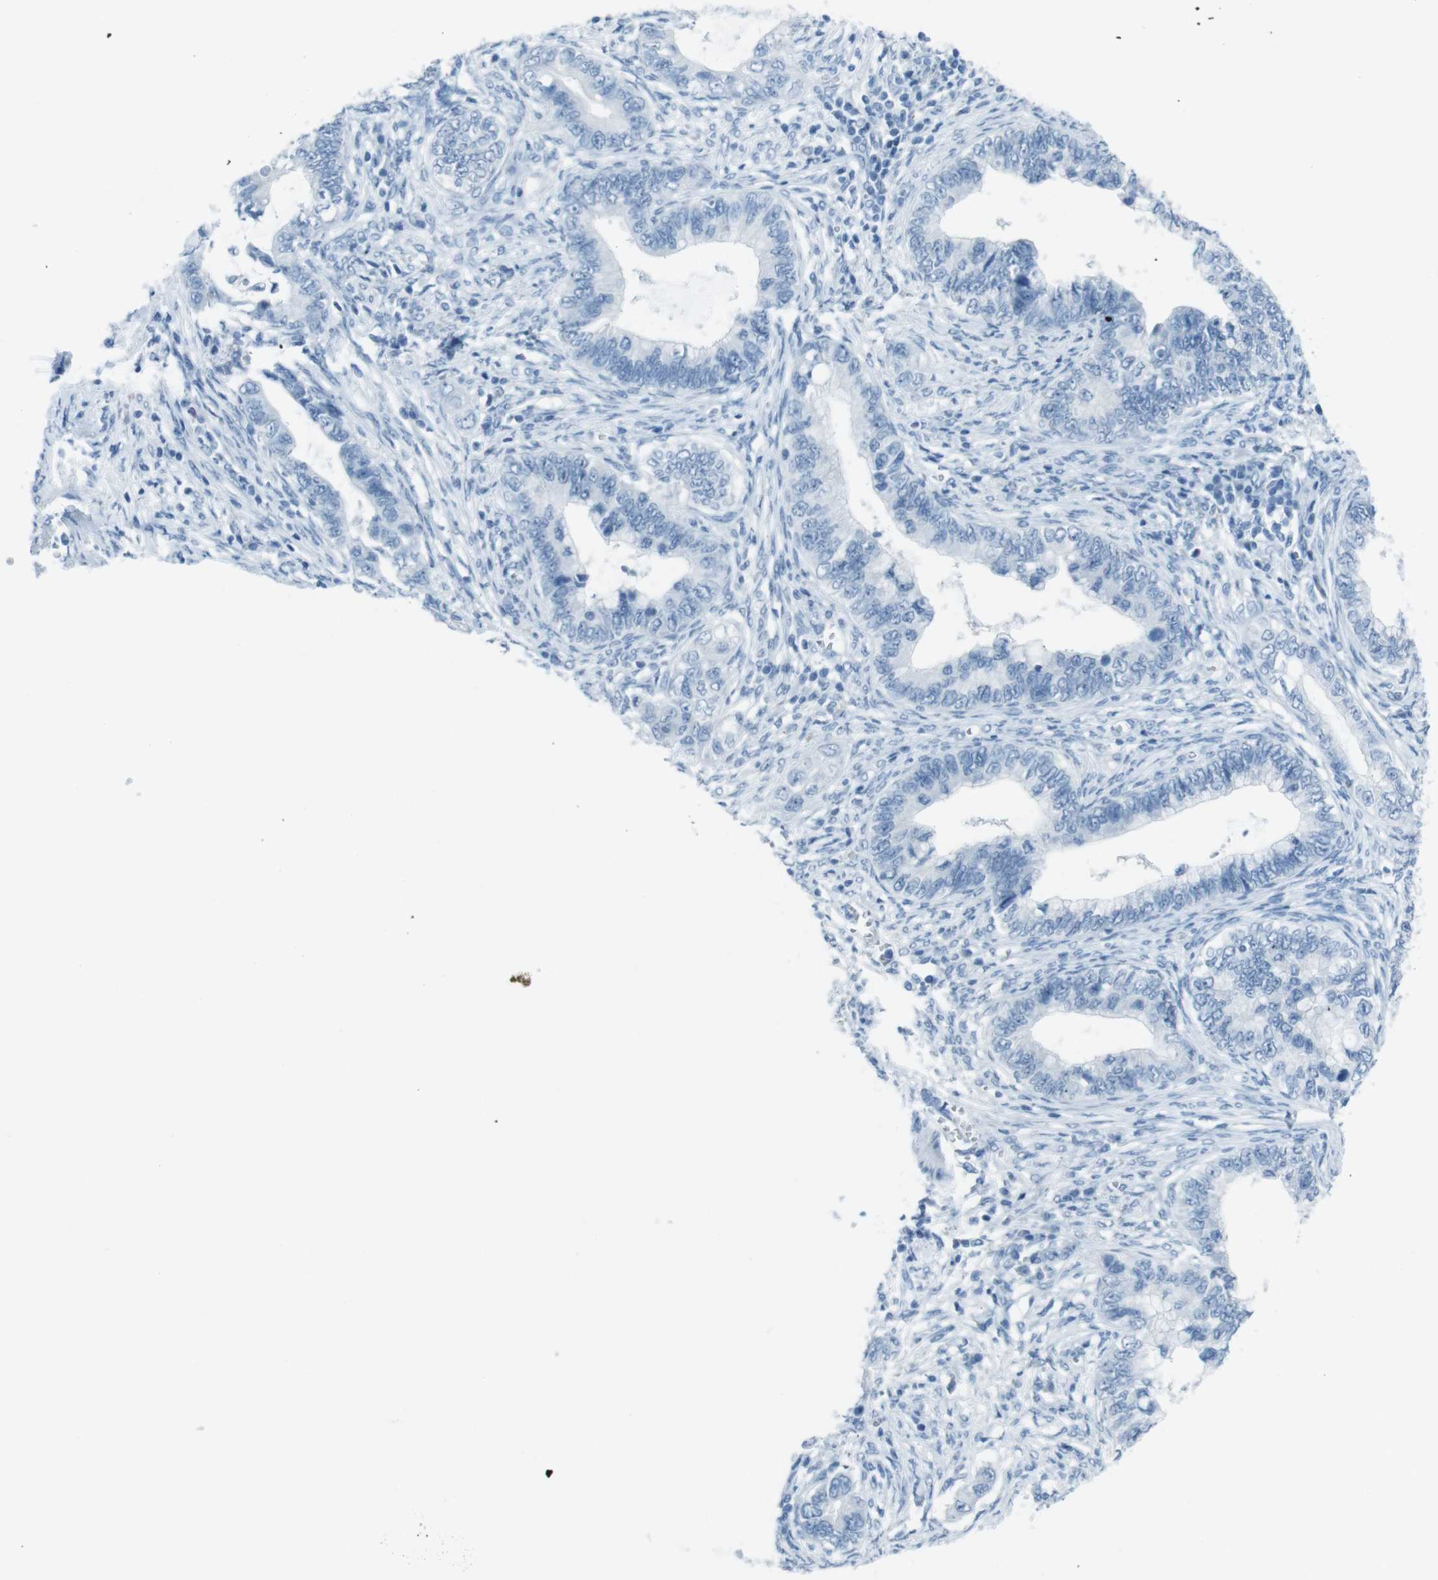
{"staining": {"intensity": "negative", "quantity": "none", "location": "none"}, "tissue": "cervical cancer", "cell_type": "Tumor cells", "image_type": "cancer", "snomed": [{"axis": "morphology", "description": "Adenocarcinoma, NOS"}, {"axis": "topography", "description": "Cervix"}], "caption": "There is no significant staining in tumor cells of cervical cancer.", "gene": "TMEM207", "patient": {"sex": "female", "age": 44}}